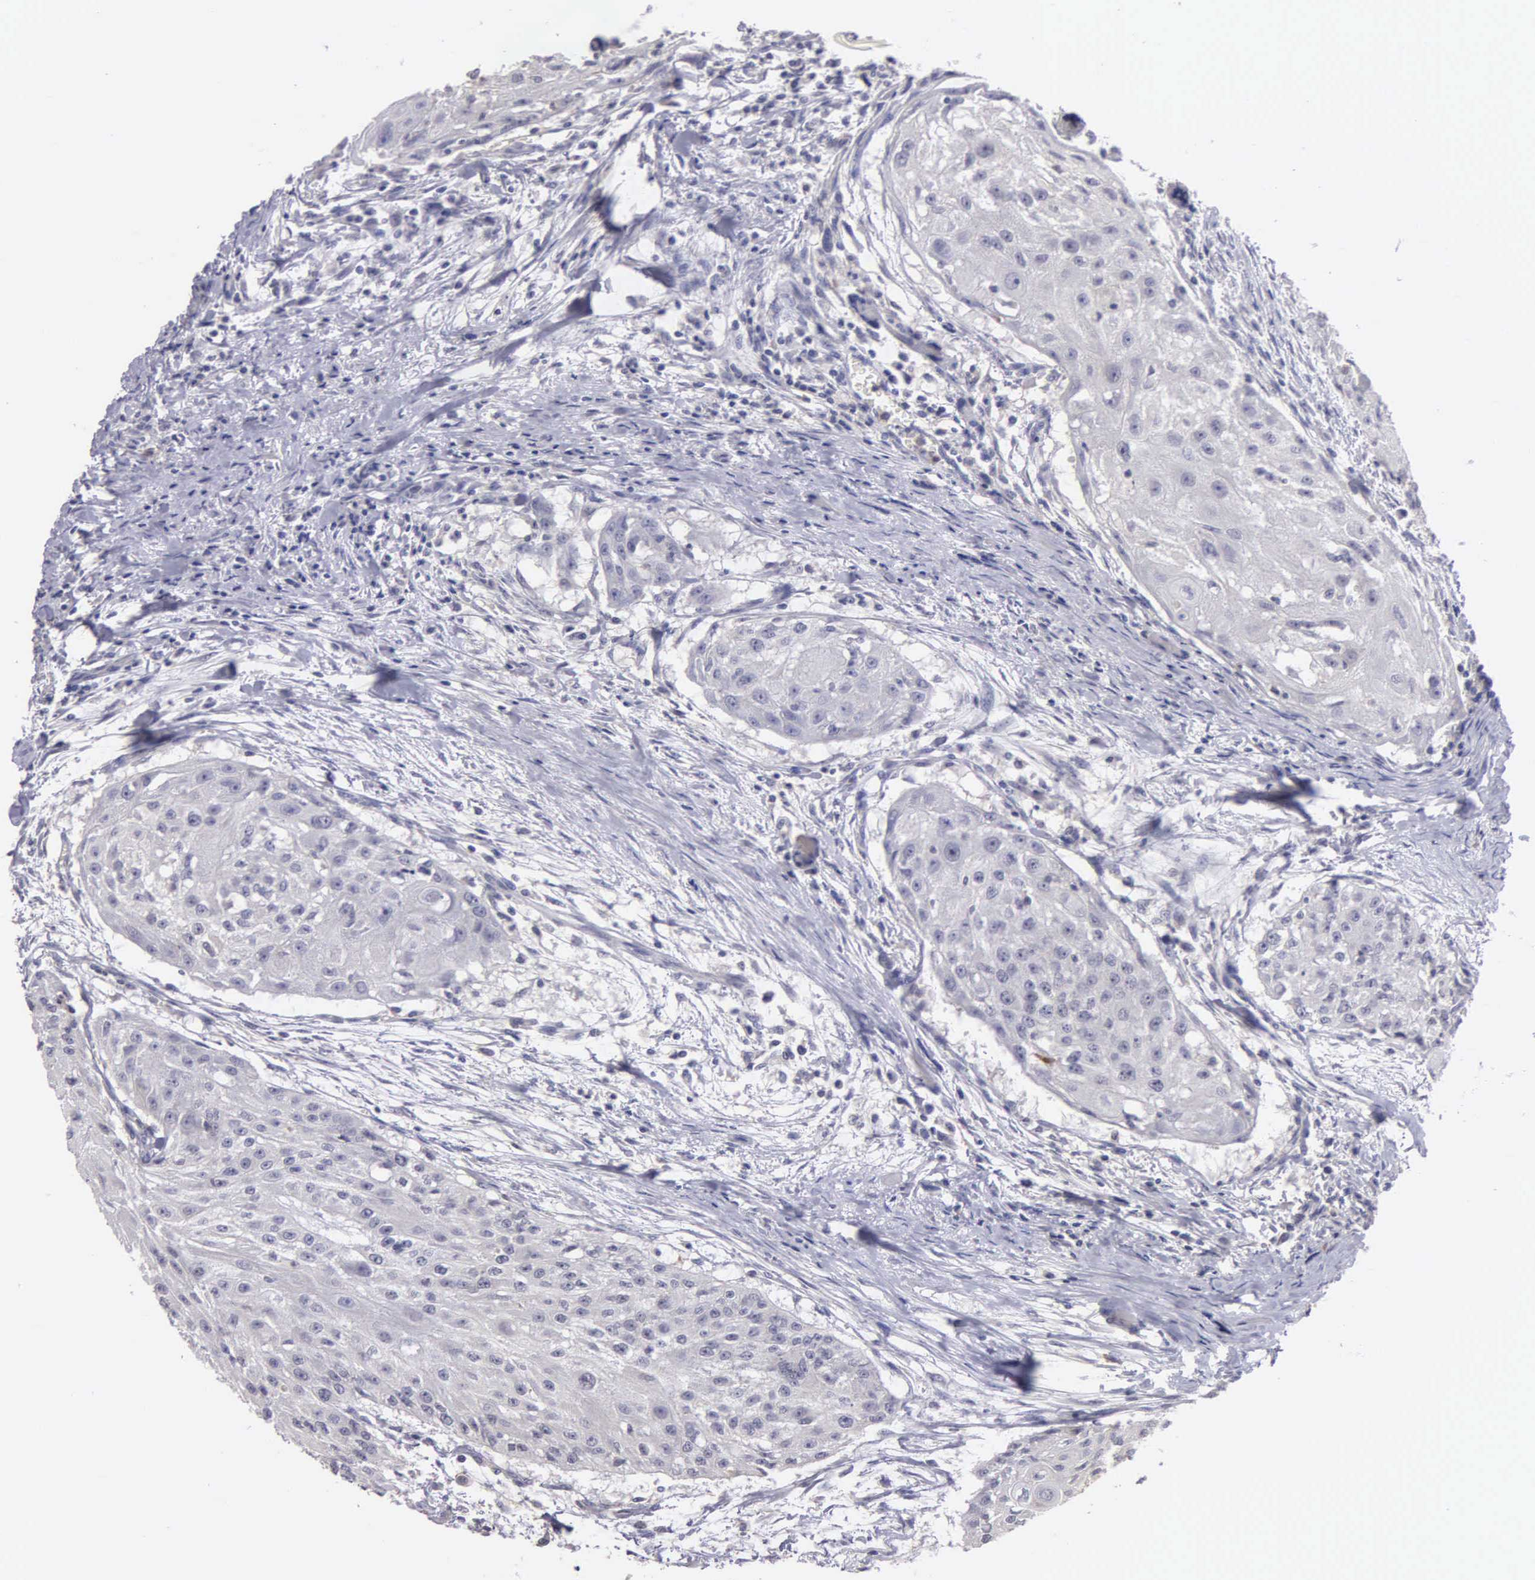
{"staining": {"intensity": "negative", "quantity": "none", "location": "none"}, "tissue": "head and neck cancer", "cell_type": "Tumor cells", "image_type": "cancer", "snomed": [{"axis": "morphology", "description": "Squamous cell carcinoma, NOS"}, {"axis": "topography", "description": "Head-Neck"}], "caption": "High power microscopy micrograph of an immunohistochemistry image of head and neck squamous cell carcinoma, revealing no significant staining in tumor cells.", "gene": "BRD1", "patient": {"sex": "male", "age": 64}}